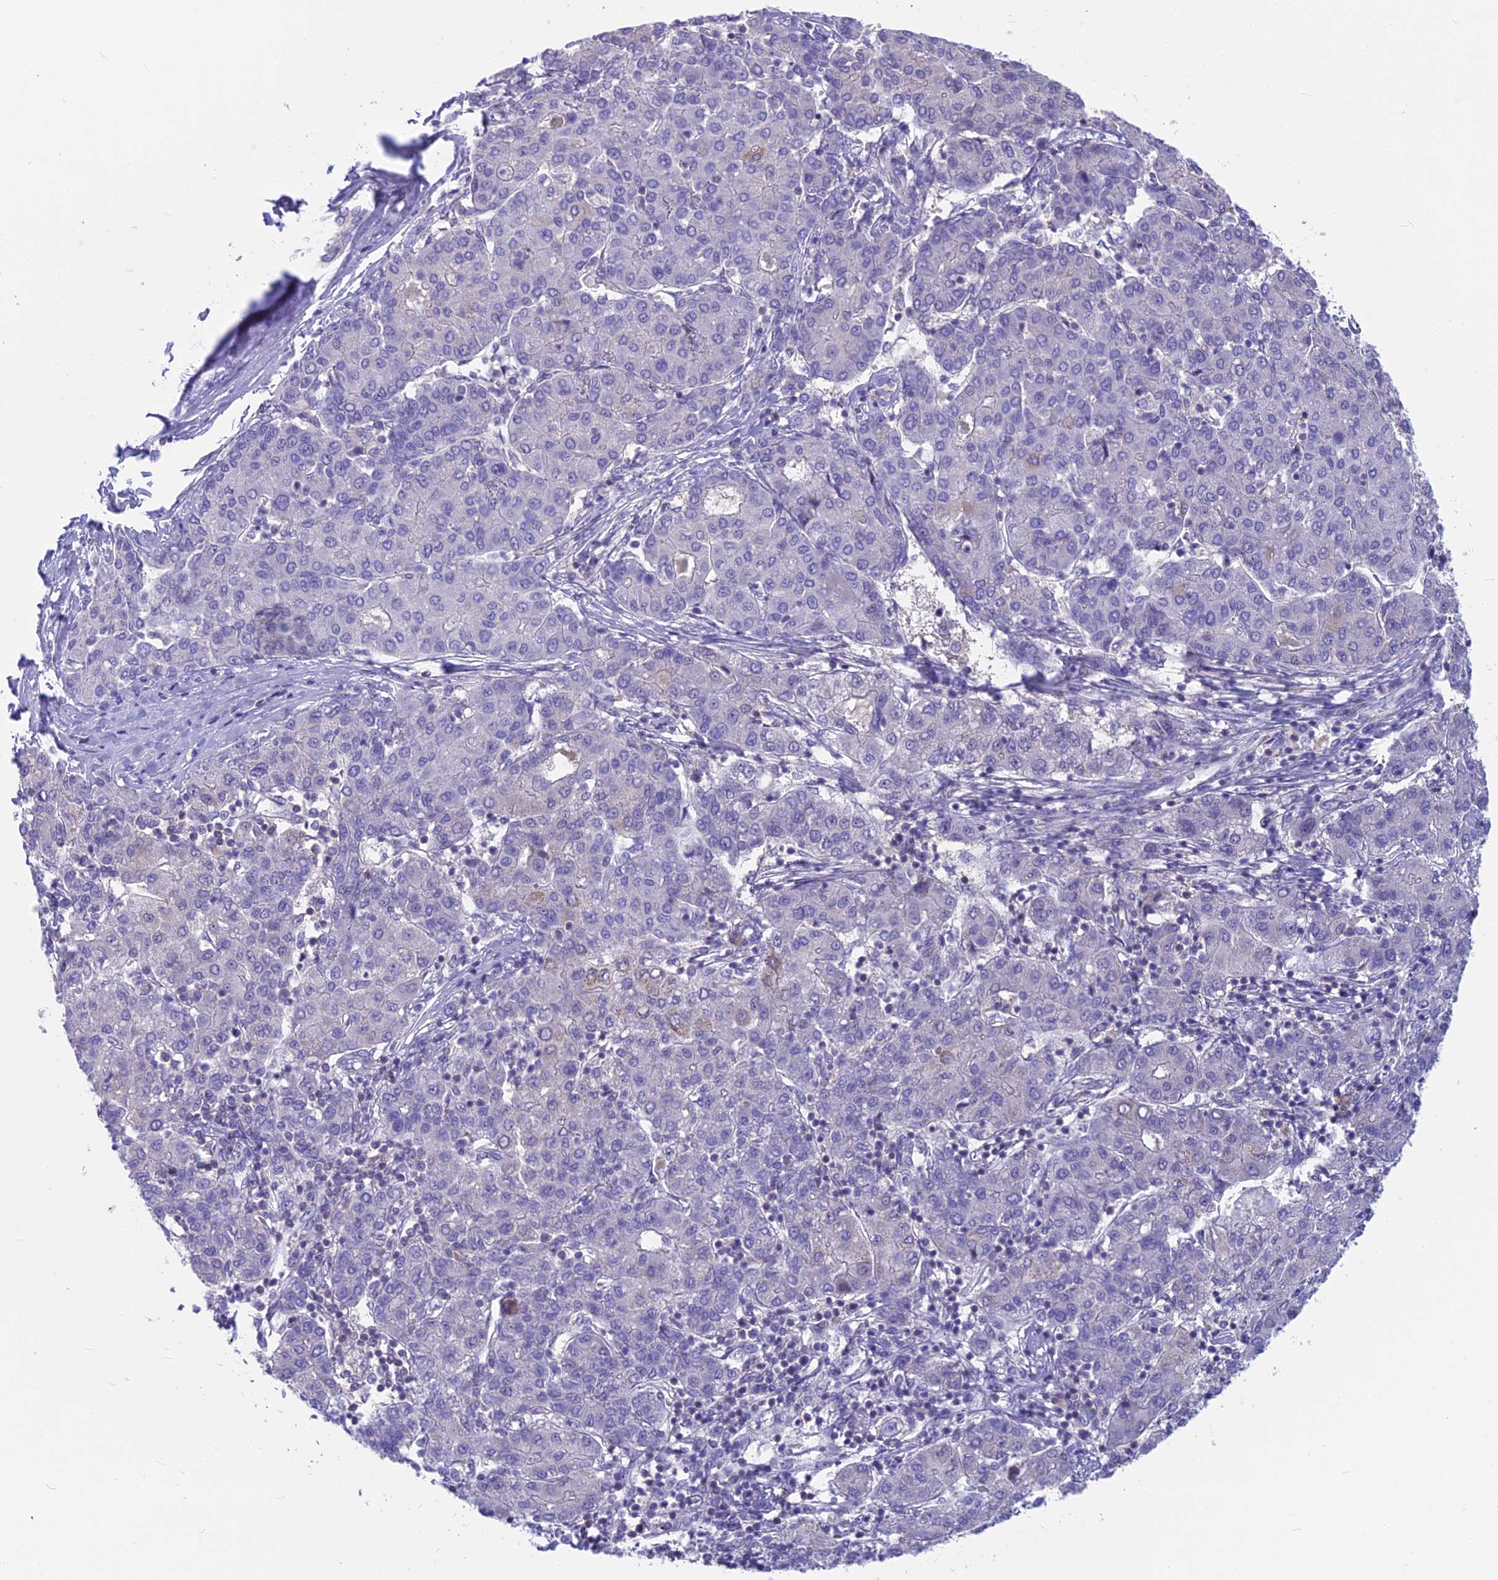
{"staining": {"intensity": "negative", "quantity": "none", "location": "none"}, "tissue": "liver cancer", "cell_type": "Tumor cells", "image_type": "cancer", "snomed": [{"axis": "morphology", "description": "Carcinoma, Hepatocellular, NOS"}, {"axis": "topography", "description": "Liver"}], "caption": "Human liver cancer stained for a protein using immunohistochemistry (IHC) demonstrates no staining in tumor cells.", "gene": "SNAP91", "patient": {"sex": "male", "age": 65}}